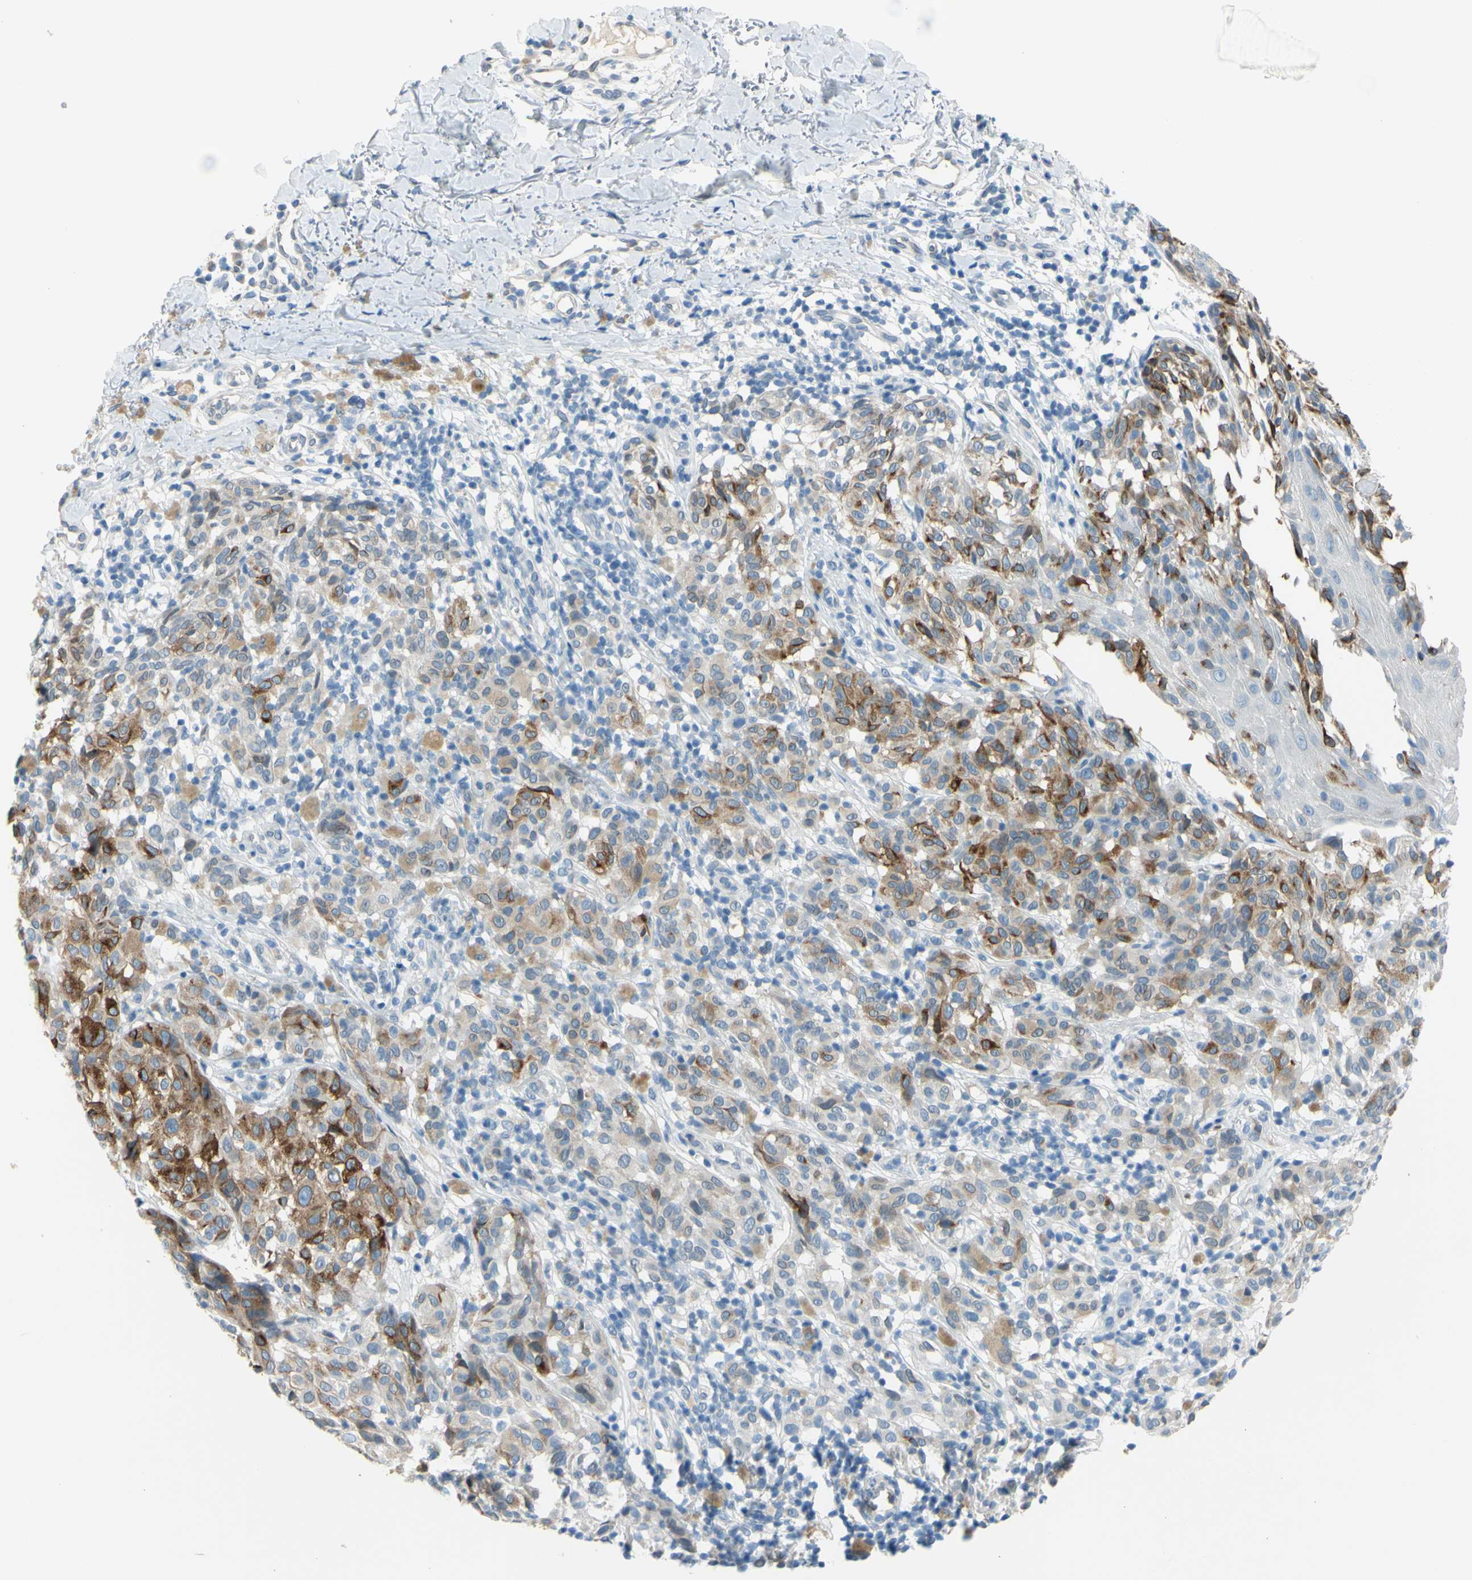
{"staining": {"intensity": "strong", "quantity": "25%-75%", "location": "cytoplasmic/membranous"}, "tissue": "melanoma", "cell_type": "Tumor cells", "image_type": "cancer", "snomed": [{"axis": "morphology", "description": "Malignant melanoma, NOS"}, {"axis": "topography", "description": "Skin"}], "caption": "Melanoma stained with immunohistochemistry displays strong cytoplasmic/membranous expression in approximately 25%-75% of tumor cells. The protein of interest is stained brown, and the nuclei are stained in blue (DAB IHC with brightfield microscopy, high magnification).", "gene": "DCT", "patient": {"sex": "female", "age": 46}}